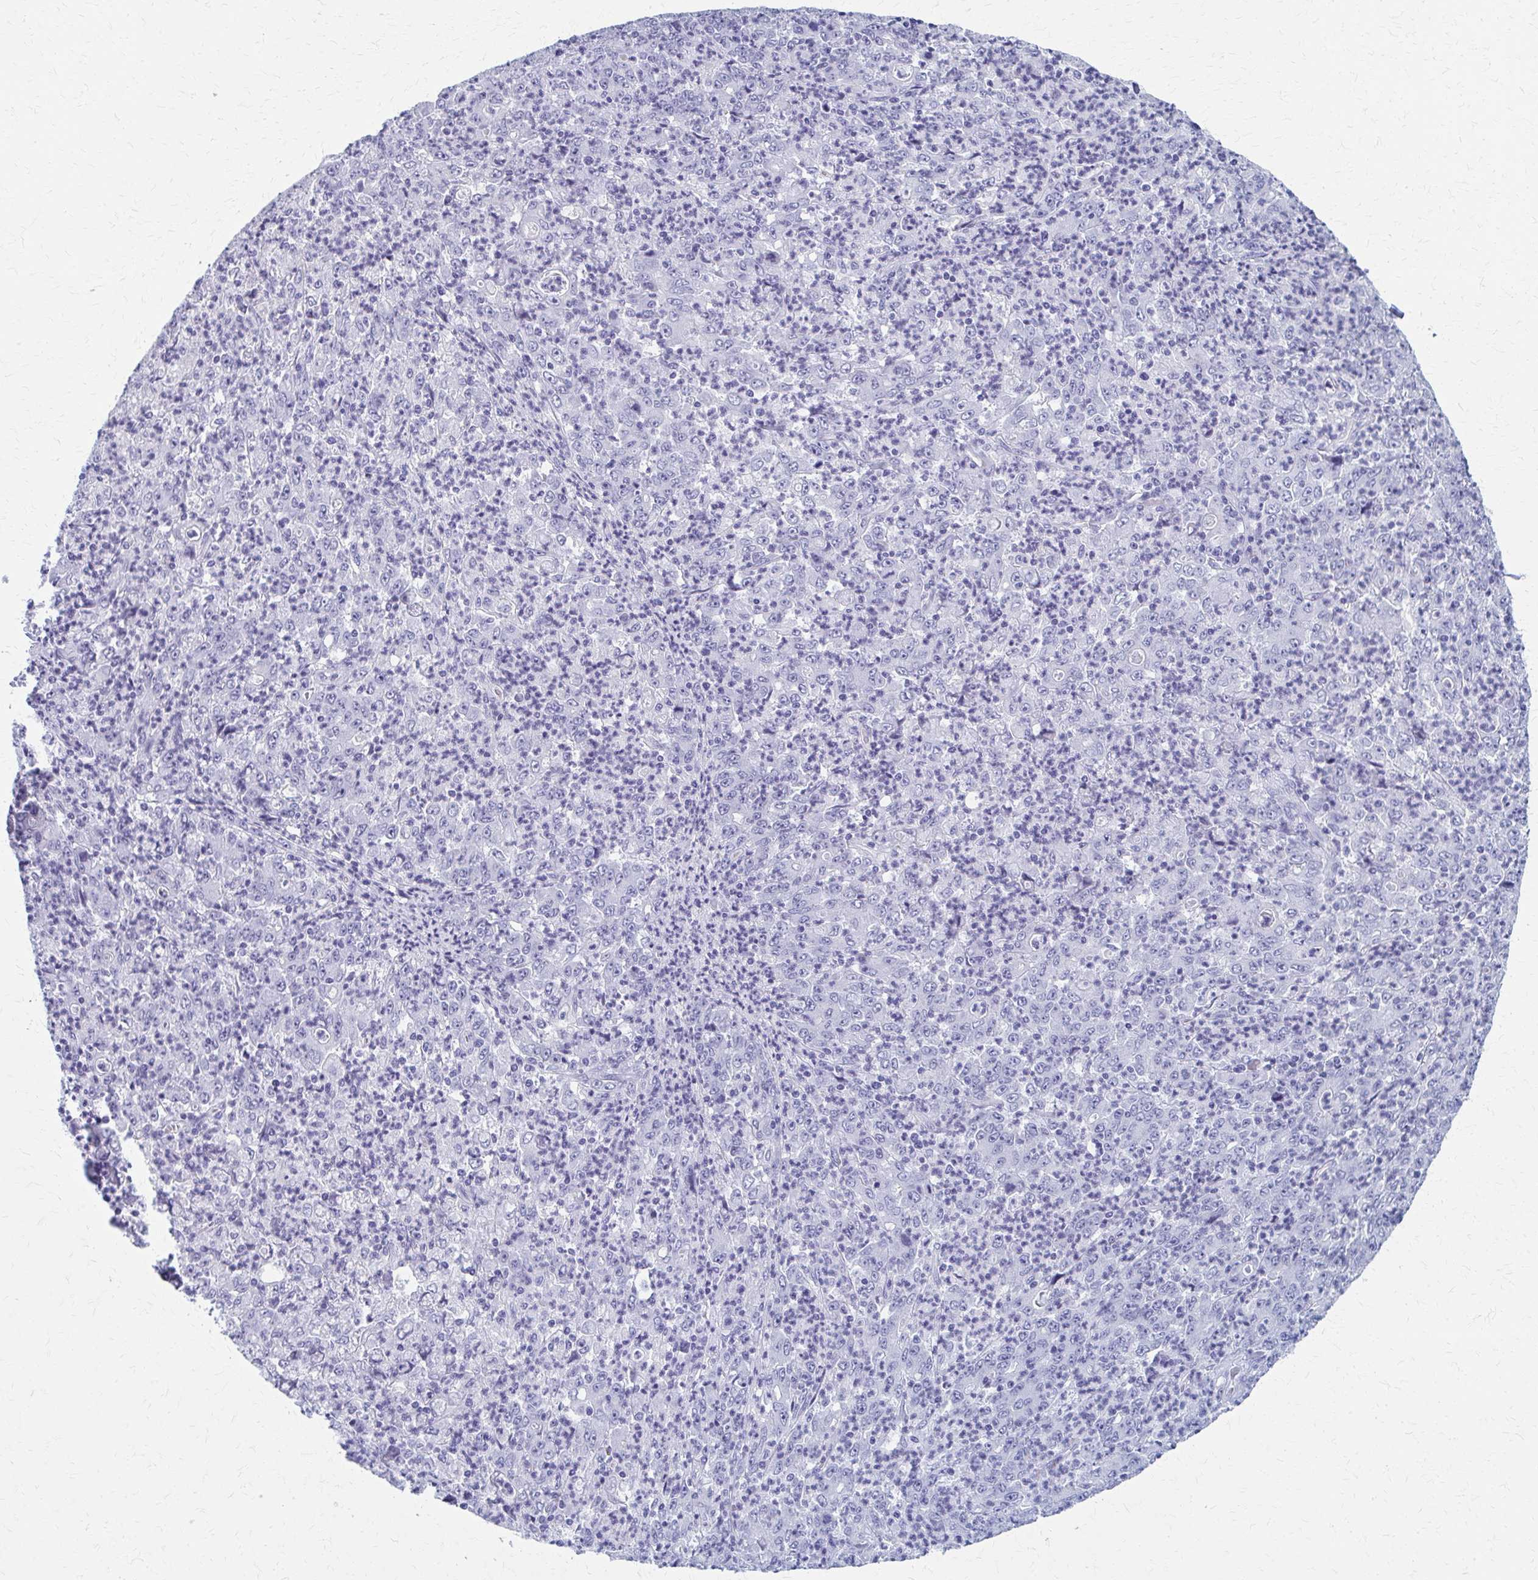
{"staining": {"intensity": "negative", "quantity": "none", "location": "none"}, "tissue": "stomach cancer", "cell_type": "Tumor cells", "image_type": "cancer", "snomed": [{"axis": "morphology", "description": "Adenocarcinoma, NOS"}, {"axis": "topography", "description": "Stomach, lower"}], "caption": "Tumor cells are negative for brown protein staining in stomach cancer (adenocarcinoma).", "gene": "CELF5", "patient": {"sex": "female", "age": 71}}